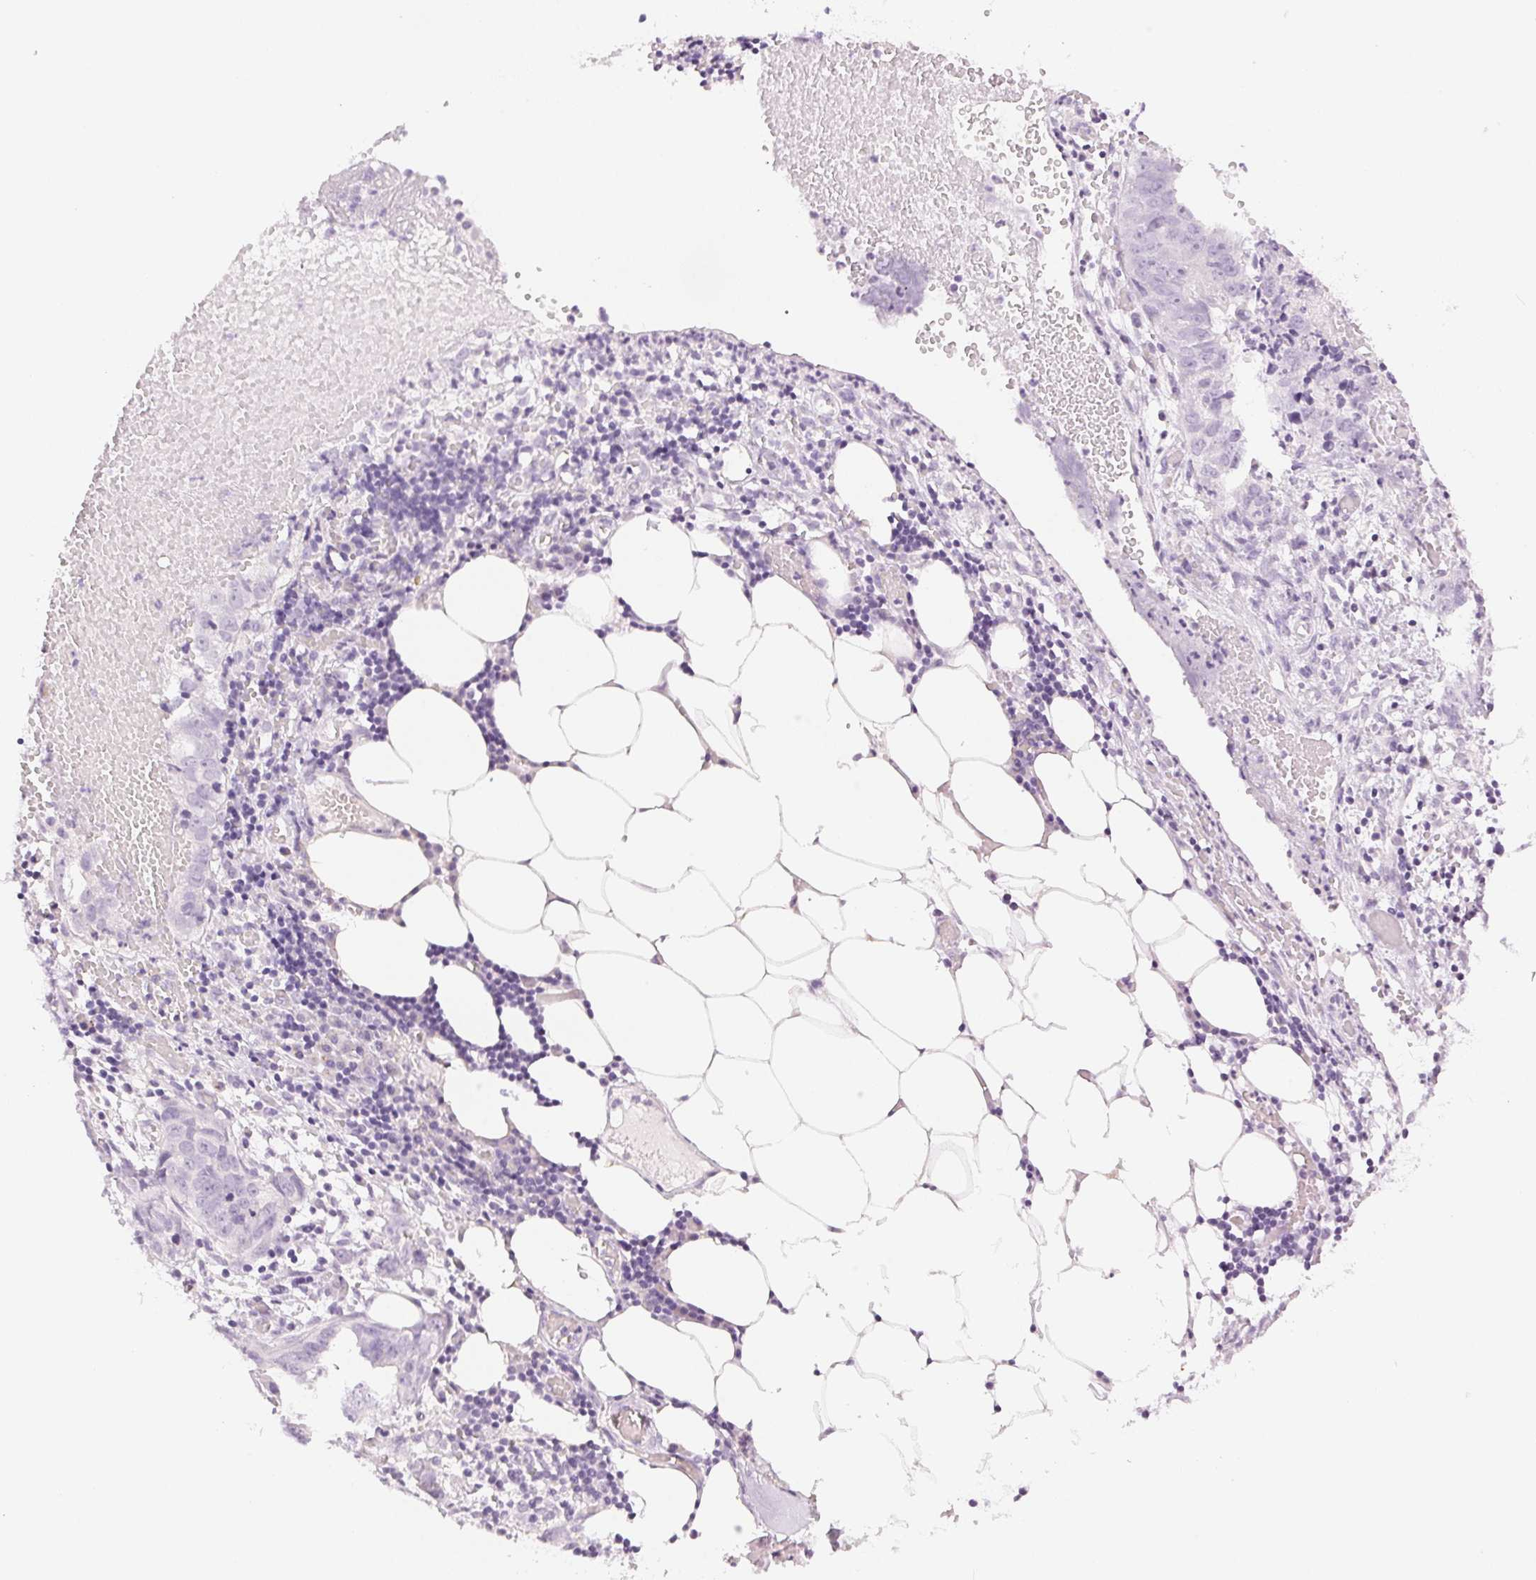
{"staining": {"intensity": "negative", "quantity": "none", "location": "none"}, "tissue": "ovarian cancer", "cell_type": "Tumor cells", "image_type": "cancer", "snomed": [{"axis": "morphology", "description": "Cystadenocarcinoma, serous, NOS"}, {"axis": "topography", "description": "Ovary"}], "caption": "There is no significant expression in tumor cells of serous cystadenocarcinoma (ovarian).", "gene": "SLC5A2", "patient": {"sex": "female", "age": 75}}